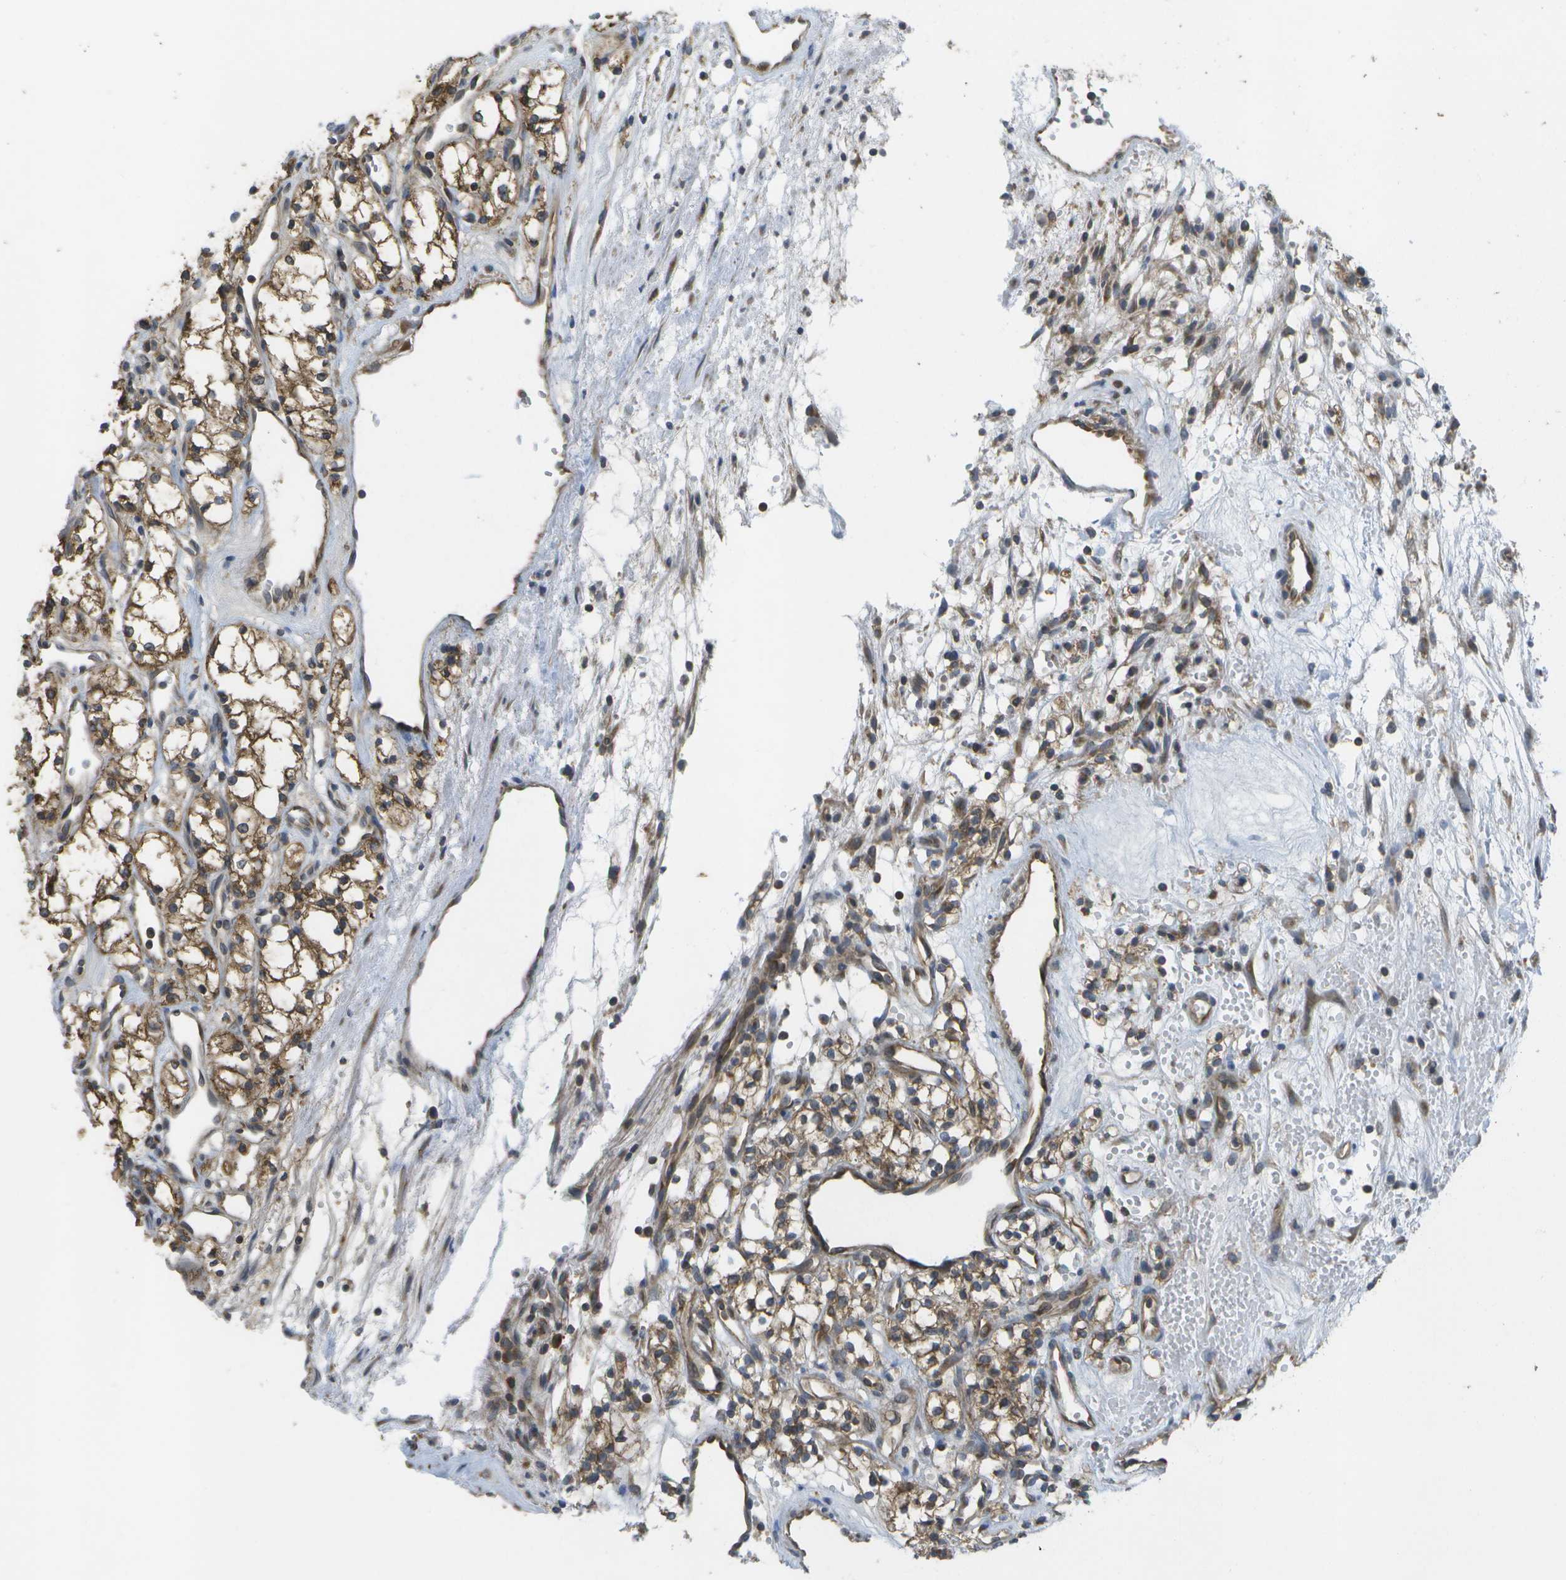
{"staining": {"intensity": "moderate", "quantity": ">75%", "location": "cytoplasmic/membranous"}, "tissue": "renal cancer", "cell_type": "Tumor cells", "image_type": "cancer", "snomed": [{"axis": "morphology", "description": "Adenocarcinoma, NOS"}, {"axis": "topography", "description": "Kidney"}], "caption": "A micrograph of human renal cancer stained for a protein exhibits moderate cytoplasmic/membranous brown staining in tumor cells.", "gene": "DPM3", "patient": {"sex": "male", "age": 59}}